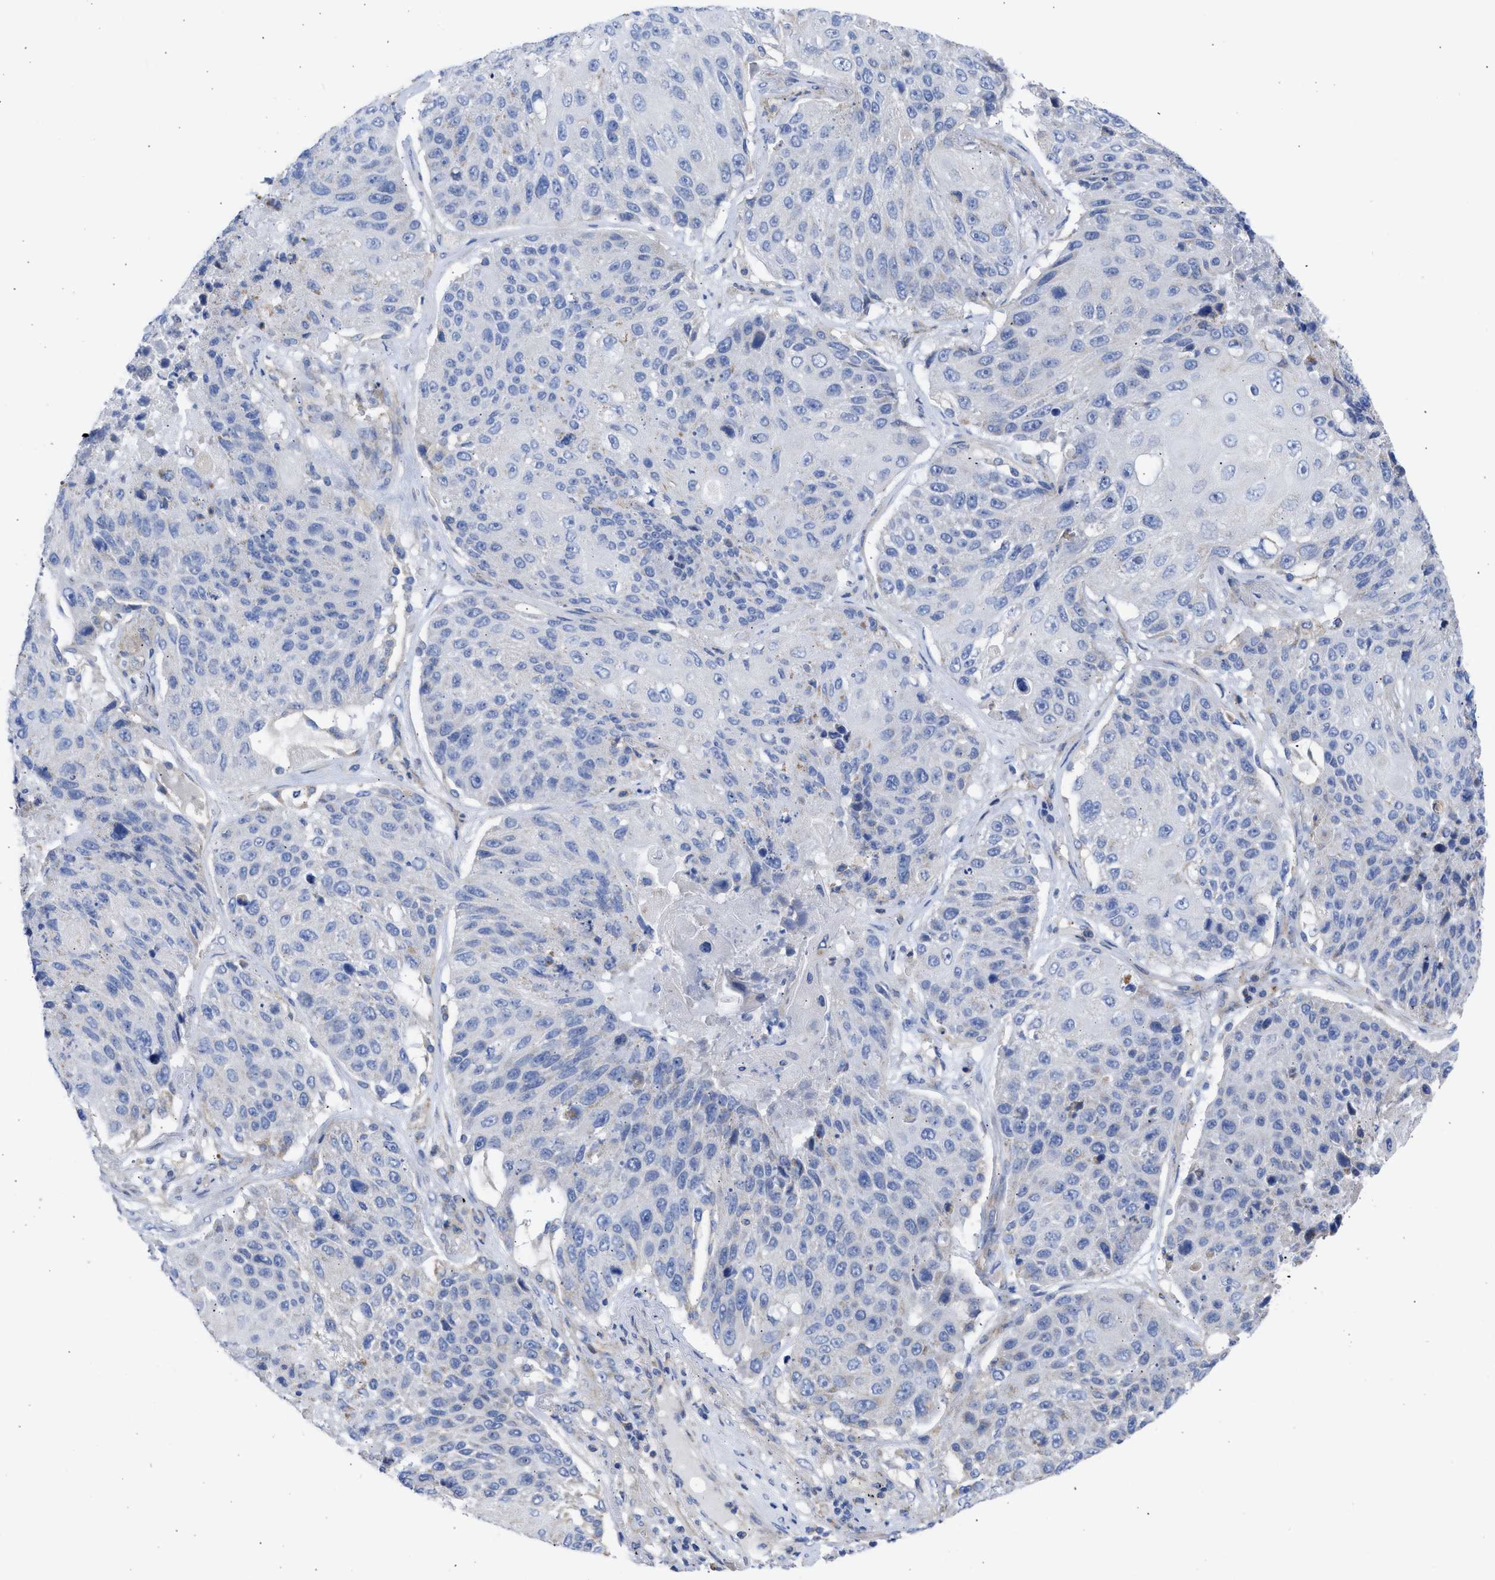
{"staining": {"intensity": "negative", "quantity": "none", "location": "none"}, "tissue": "lung cancer", "cell_type": "Tumor cells", "image_type": "cancer", "snomed": [{"axis": "morphology", "description": "Squamous cell carcinoma, NOS"}, {"axis": "topography", "description": "Lung"}], "caption": "A histopathology image of human lung cancer is negative for staining in tumor cells. (DAB (3,3'-diaminobenzidine) IHC visualized using brightfield microscopy, high magnification).", "gene": "BTG3", "patient": {"sex": "male", "age": 61}}